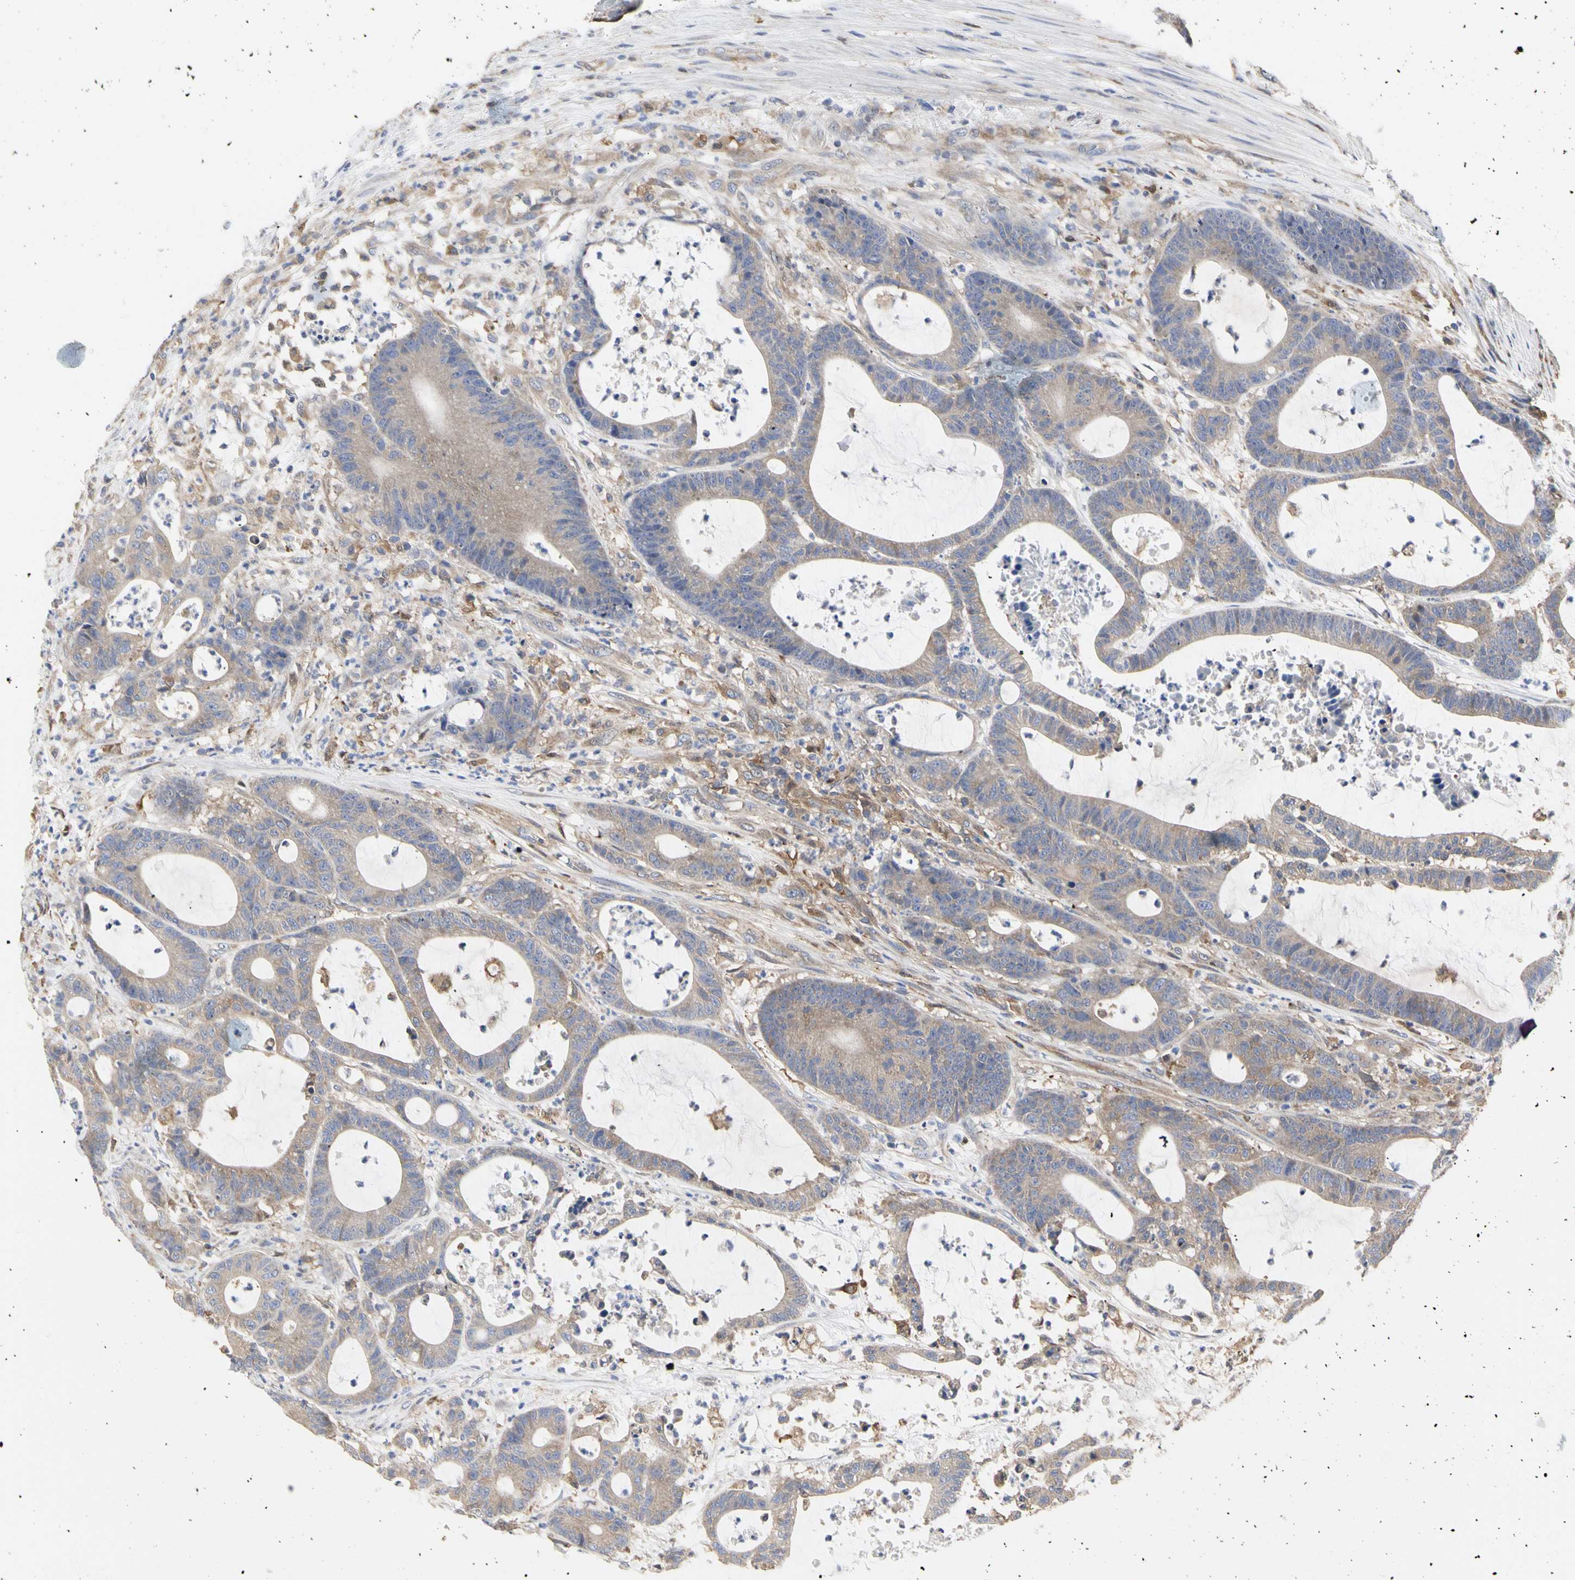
{"staining": {"intensity": "weak", "quantity": ">75%", "location": "cytoplasmic/membranous"}, "tissue": "colorectal cancer", "cell_type": "Tumor cells", "image_type": "cancer", "snomed": [{"axis": "morphology", "description": "Adenocarcinoma, NOS"}, {"axis": "topography", "description": "Colon"}], "caption": "A high-resolution photomicrograph shows immunohistochemistry (IHC) staining of adenocarcinoma (colorectal), which demonstrates weak cytoplasmic/membranous positivity in approximately >75% of tumor cells.", "gene": "C3orf52", "patient": {"sex": "female", "age": 84}}